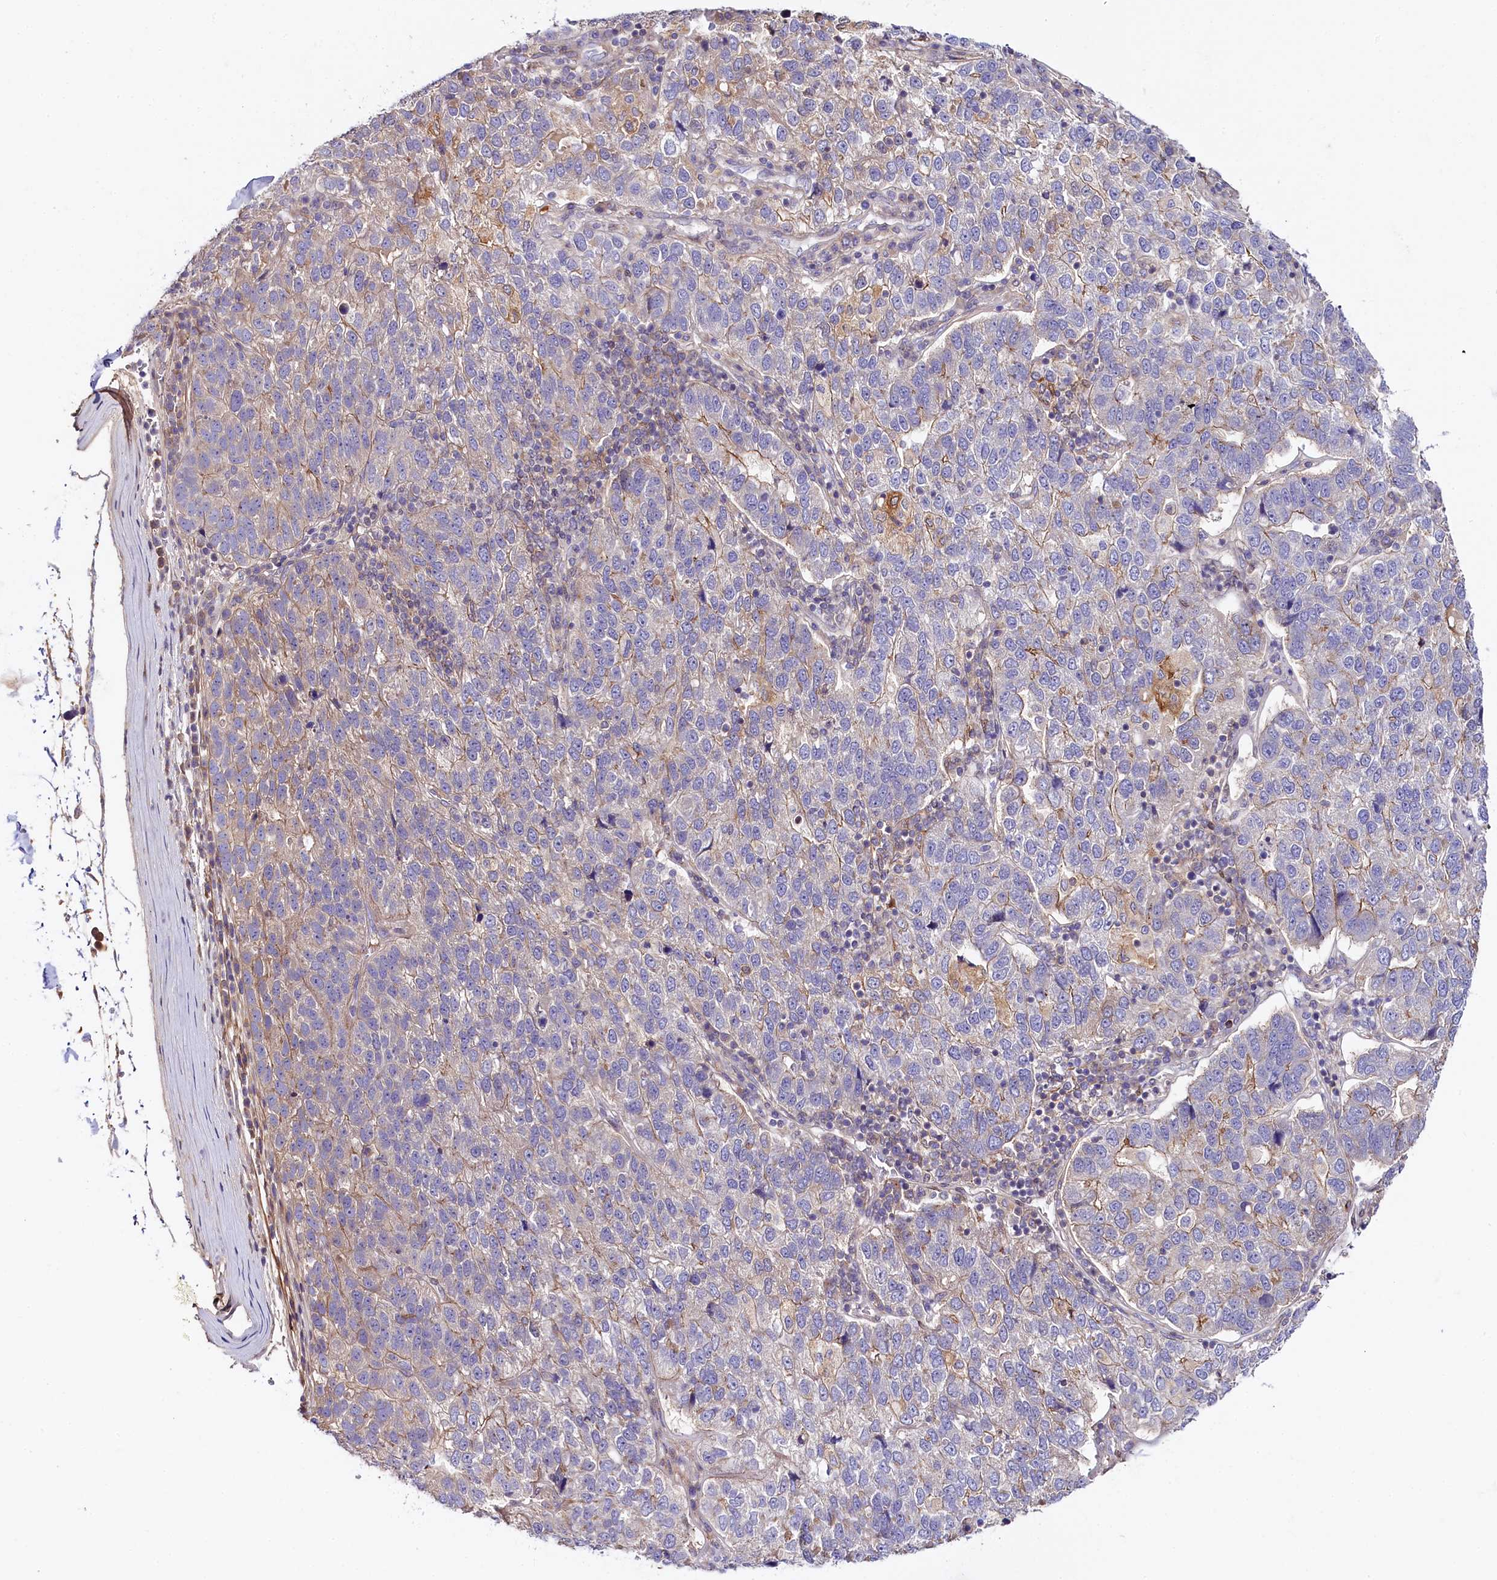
{"staining": {"intensity": "negative", "quantity": "none", "location": "none"}, "tissue": "pancreatic cancer", "cell_type": "Tumor cells", "image_type": "cancer", "snomed": [{"axis": "morphology", "description": "Adenocarcinoma, NOS"}, {"axis": "topography", "description": "Pancreas"}], "caption": "Tumor cells are negative for protein expression in human pancreatic cancer. (Stains: DAB (3,3'-diaminobenzidine) IHC with hematoxylin counter stain, Microscopy: brightfield microscopy at high magnification).", "gene": "KATNB1", "patient": {"sex": "female", "age": 61}}